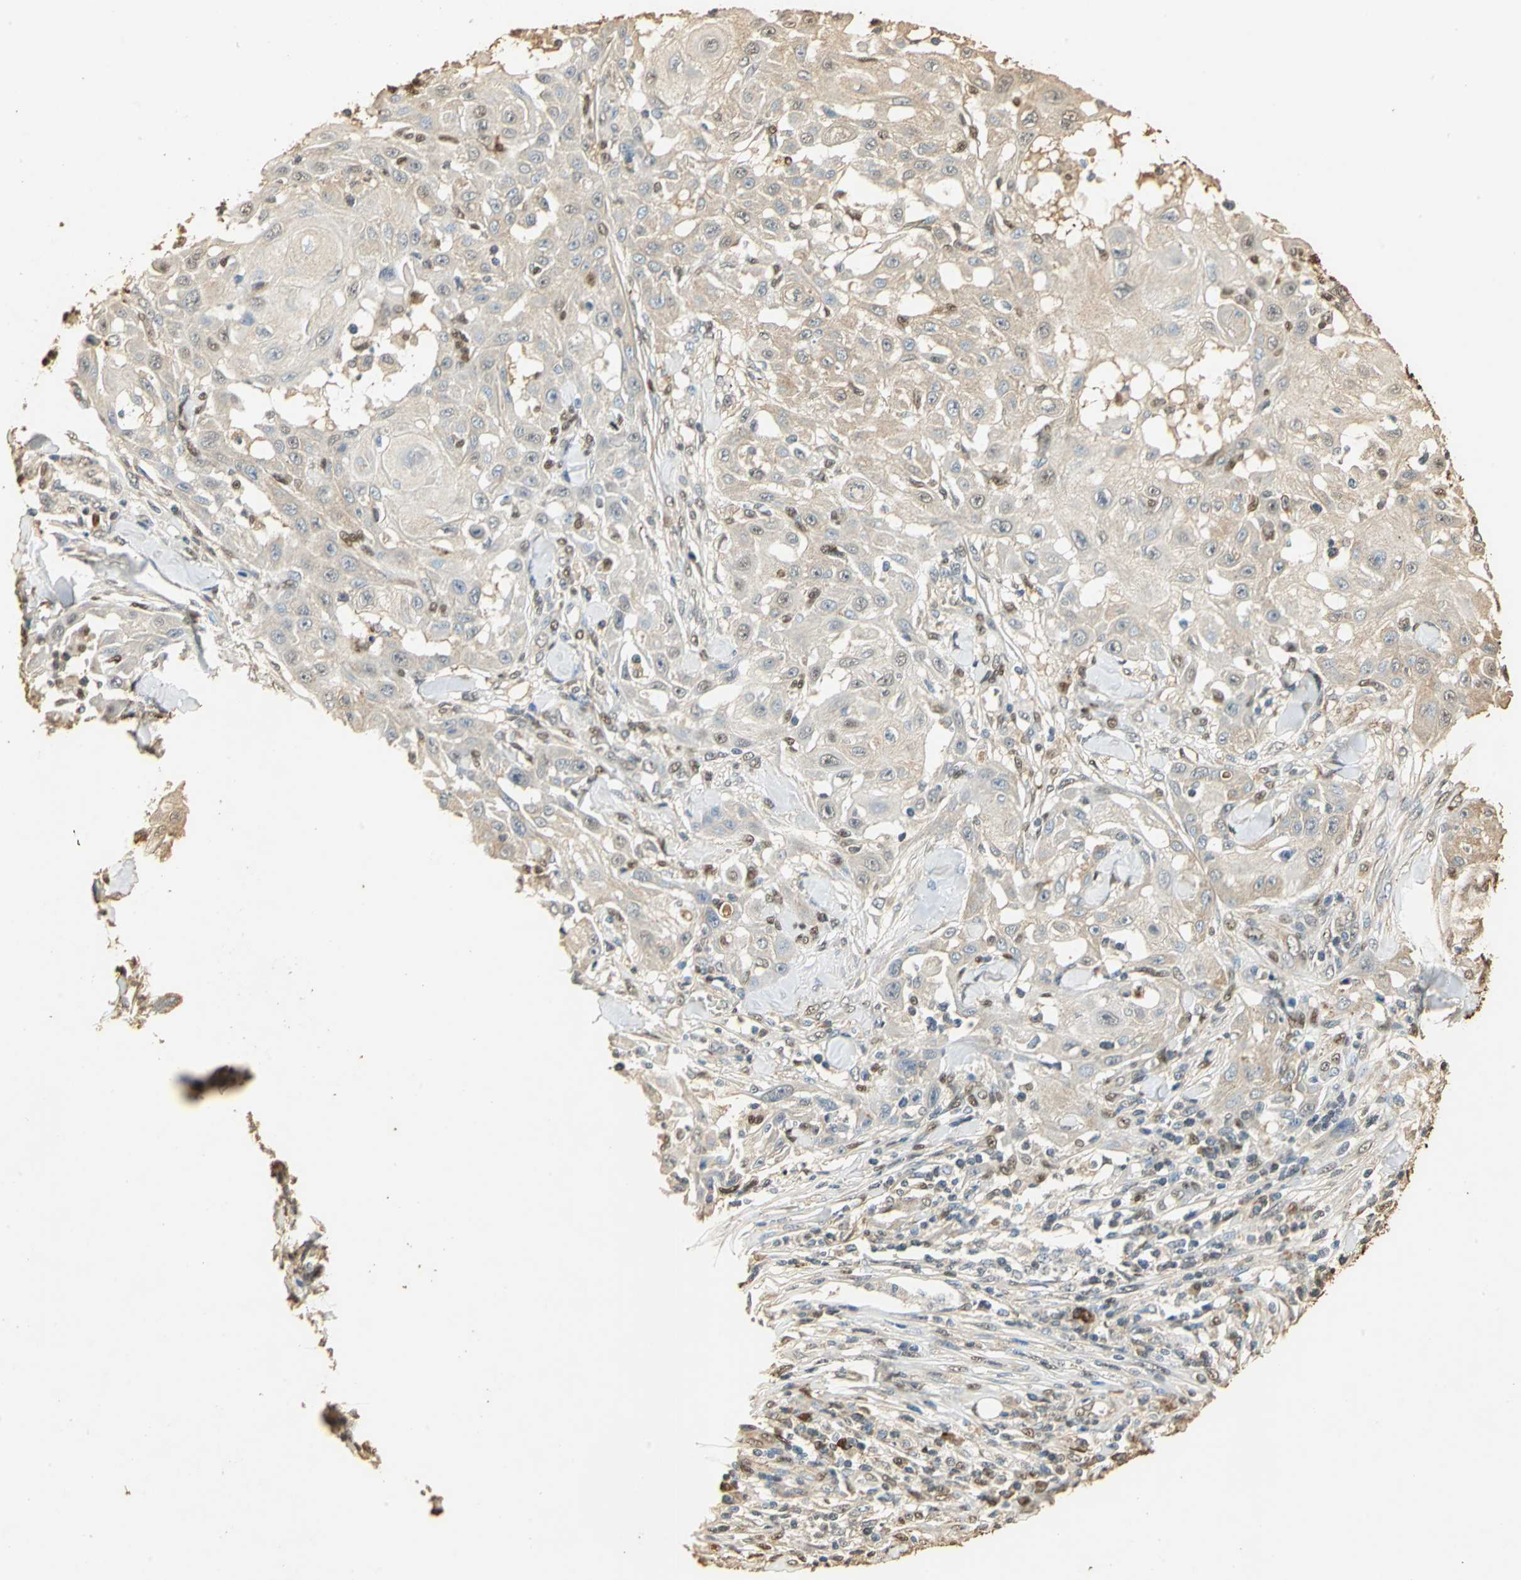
{"staining": {"intensity": "weak", "quantity": ">75%", "location": "cytoplasmic/membranous"}, "tissue": "skin cancer", "cell_type": "Tumor cells", "image_type": "cancer", "snomed": [{"axis": "morphology", "description": "Squamous cell carcinoma, NOS"}, {"axis": "topography", "description": "Skin"}], "caption": "Immunohistochemical staining of skin cancer (squamous cell carcinoma) demonstrates weak cytoplasmic/membranous protein staining in about >75% of tumor cells.", "gene": "GAPDH", "patient": {"sex": "male", "age": 24}}